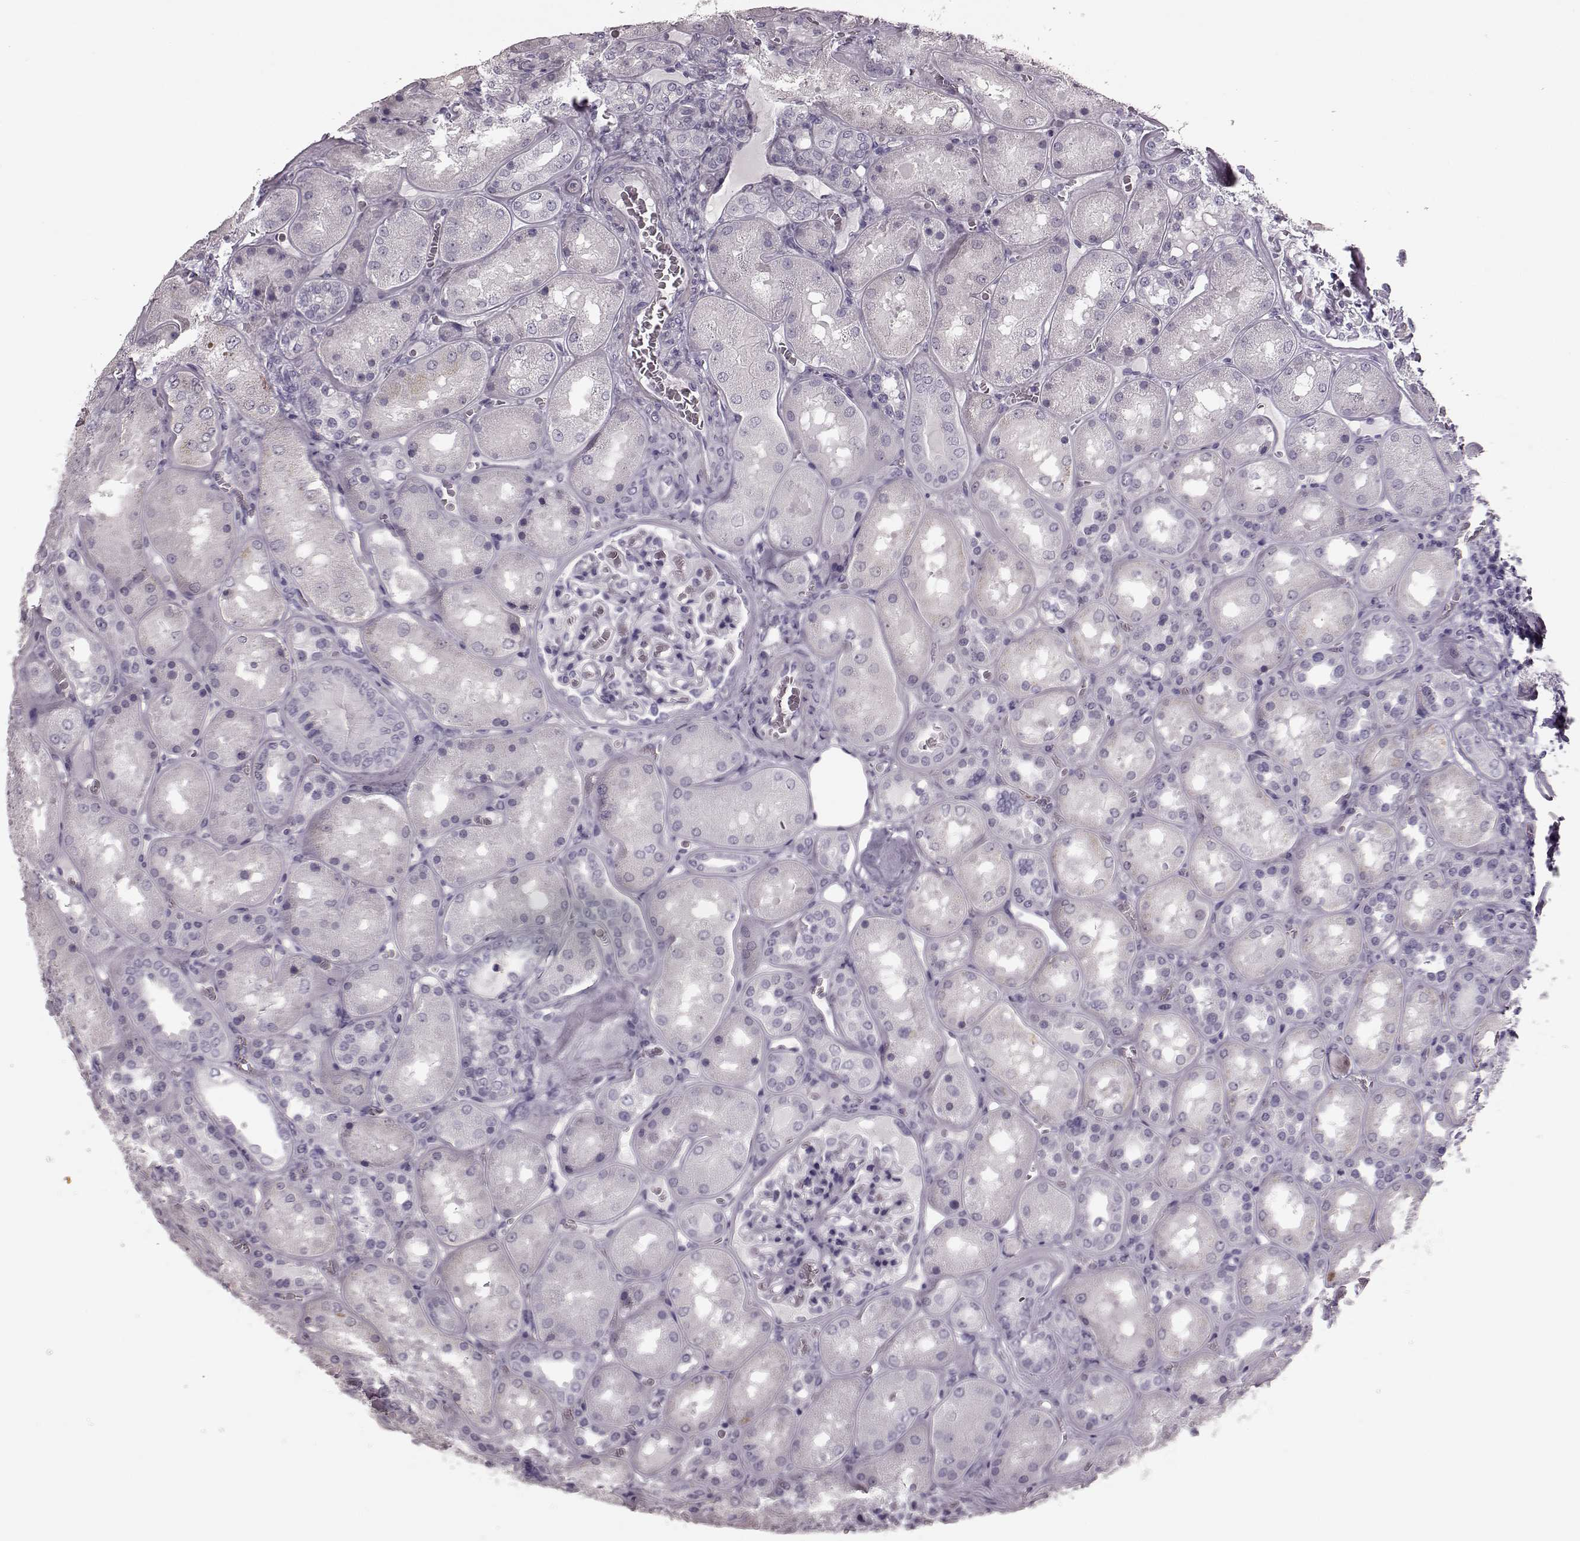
{"staining": {"intensity": "negative", "quantity": "none", "location": "none"}, "tissue": "kidney", "cell_type": "Cells in glomeruli", "image_type": "normal", "snomed": [{"axis": "morphology", "description": "Normal tissue, NOS"}, {"axis": "topography", "description": "Kidney"}], "caption": "This micrograph is of normal kidney stained with immunohistochemistry to label a protein in brown with the nuclei are counter-stained blue. There is no staining in cells in glomeruli. (DAB immunohistochemistry (IHC) with hematoxylin counter stain).", "gene": "CST7", "patient": {"sex": "male", "age": 73}}